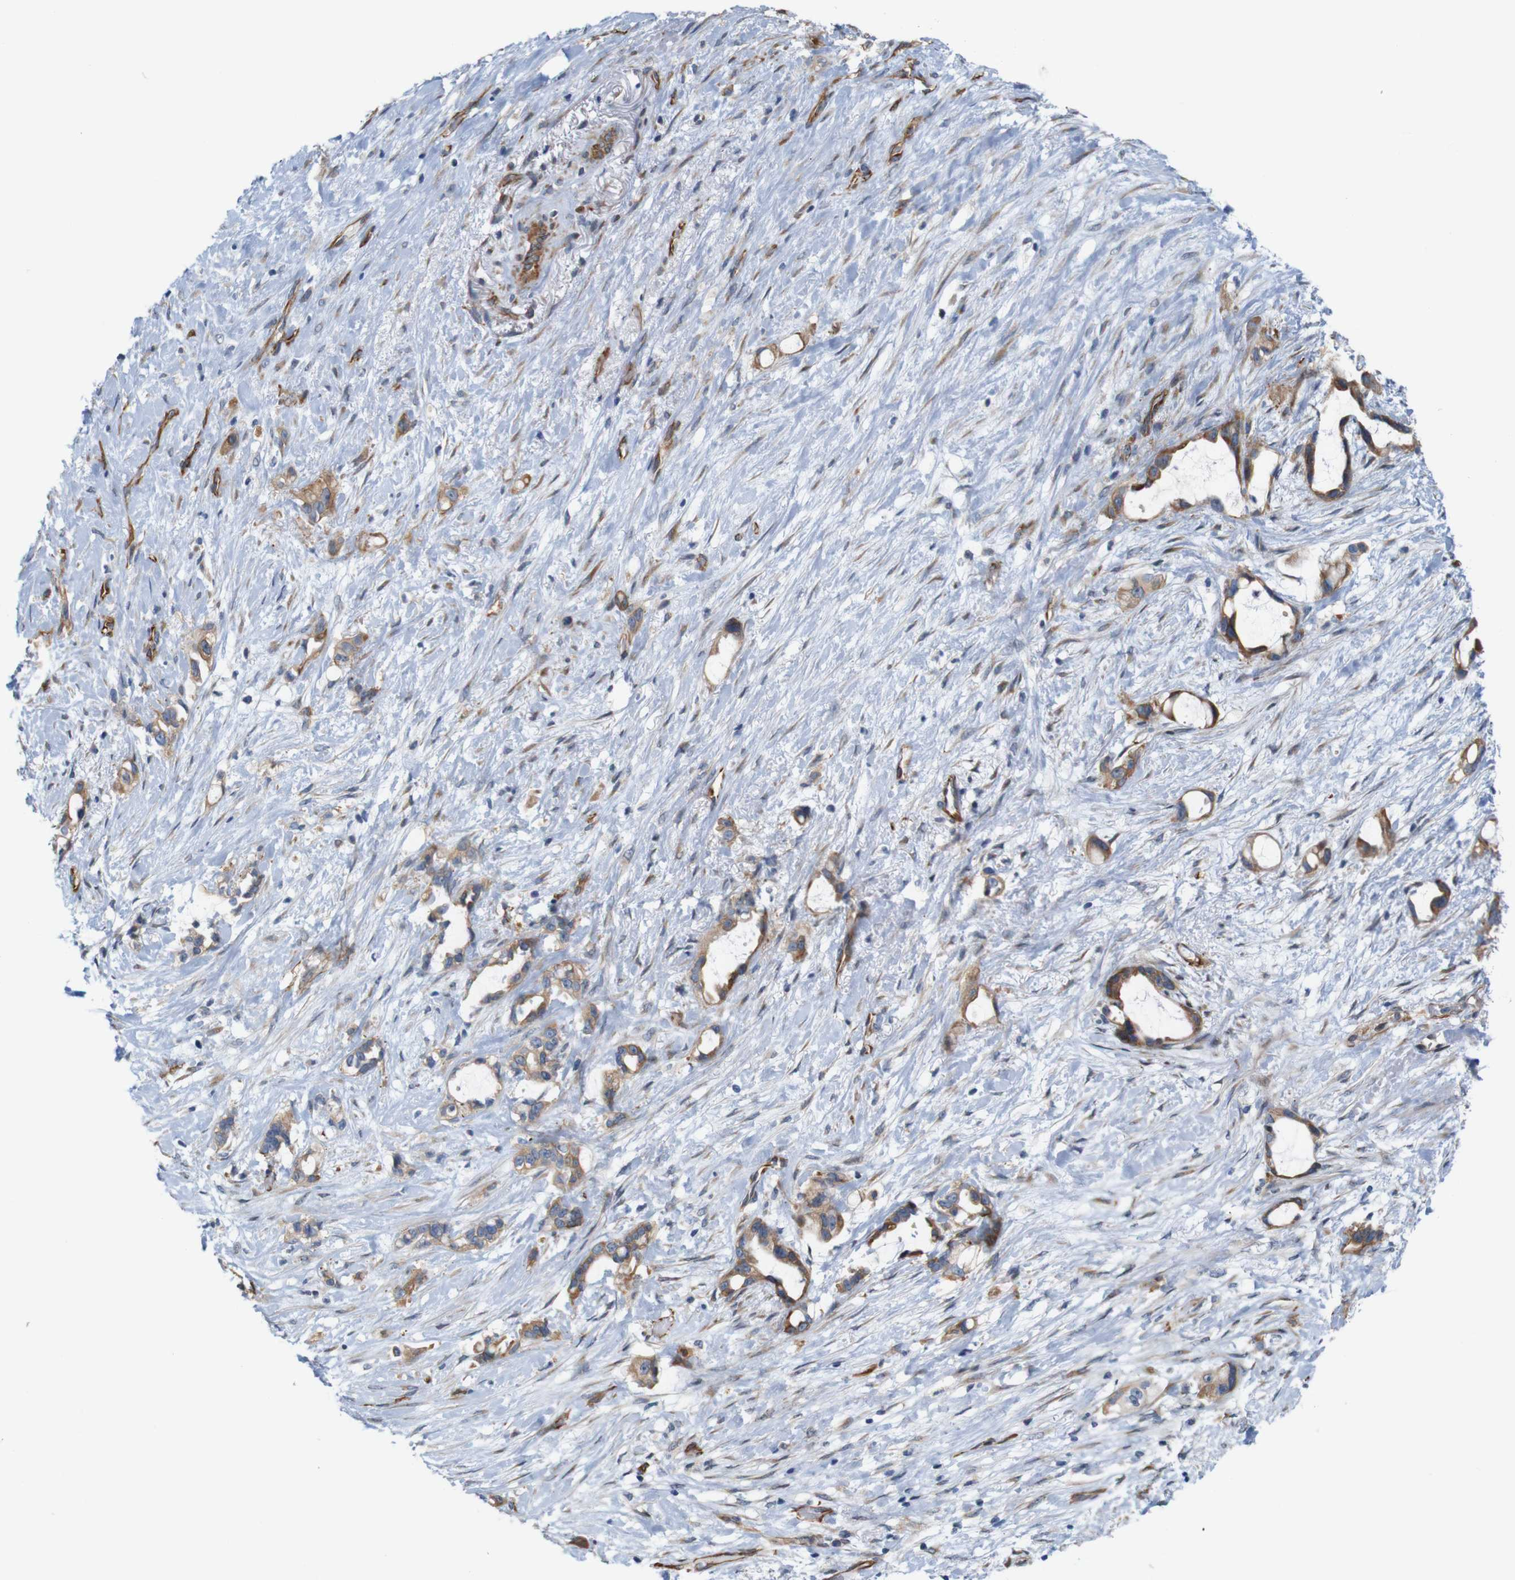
{"staining": {"intensity": "moderate", "quantity": ">75%", "location": "cytoplasmic/membranous"}, "tissue": "liver cancer", "cell_type": "Tumor cells", "image_type": "cancer", "snomed": [{"axis": "morphology", "description": "Cholangiocarcinoma"}, {"axis": "topography", "description": "Liver"}], "caption": "An immunohistochemistry (IHC) micrograph of neoplastic tissue is shown. Protein staining in brown highlights moderate cytoplasmic/membranous positivity in cholangiocarcinoma (liver) within tumor cells.", "gene": "JPH1", "patient": {"sex": "female", "age": 65}}